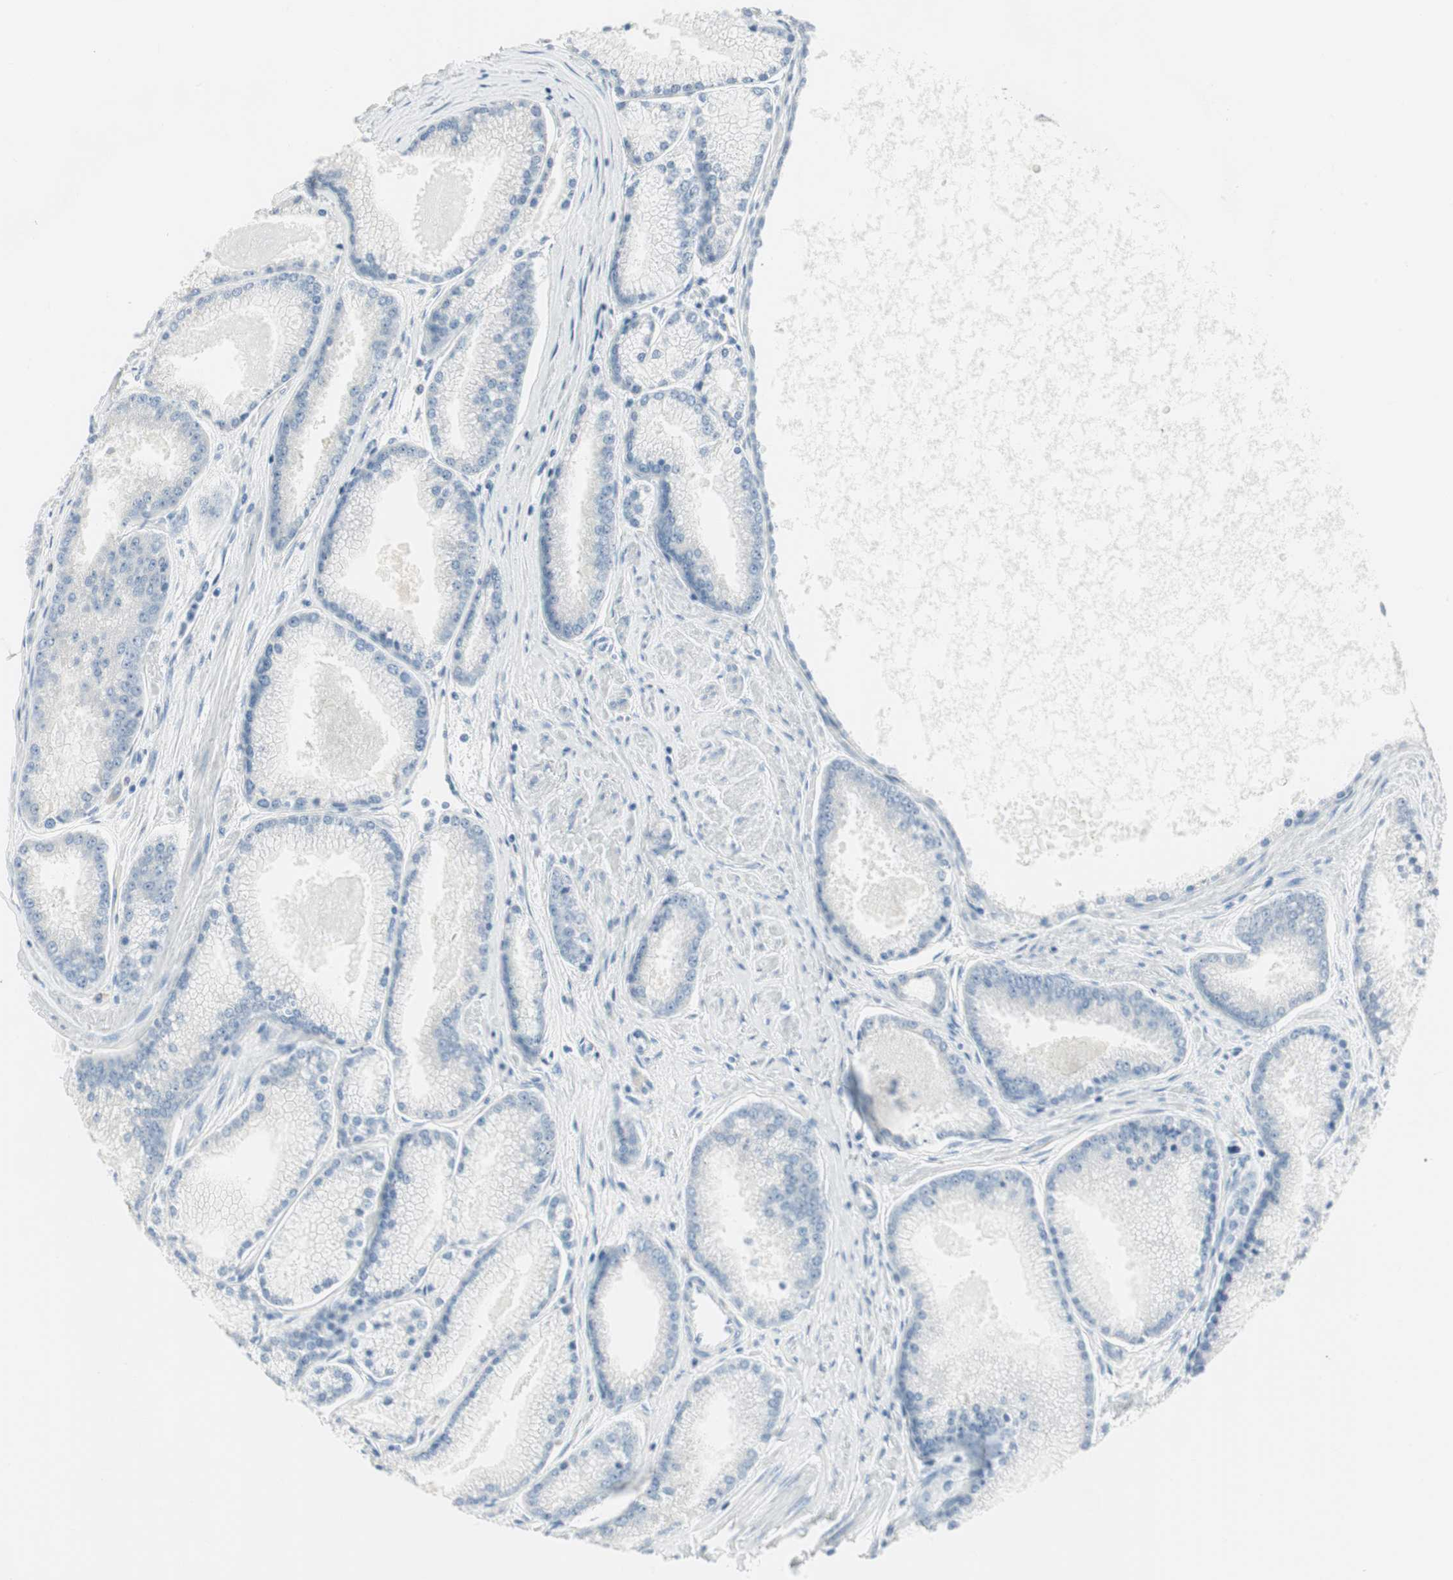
{"staining": {"intensity": "negative", "quantity": "none", "location": "none"}, "tissue": "prostate cancer", "cell_type": "Tumor cells", "image_type": "cancer", "snomed": [{"axis": "morphology", "description": "Adenocarcinoma, High grade"}, {"axis": "topography", "description": "Prostate"}], "caption": "Micrograph shows no significant protein positivity in tumor cells of prostate cancer. (DAB immunohistochemistry, high magnification).", "gene": "SPINK4", "patient": {"sex": "male", "age": 61}}